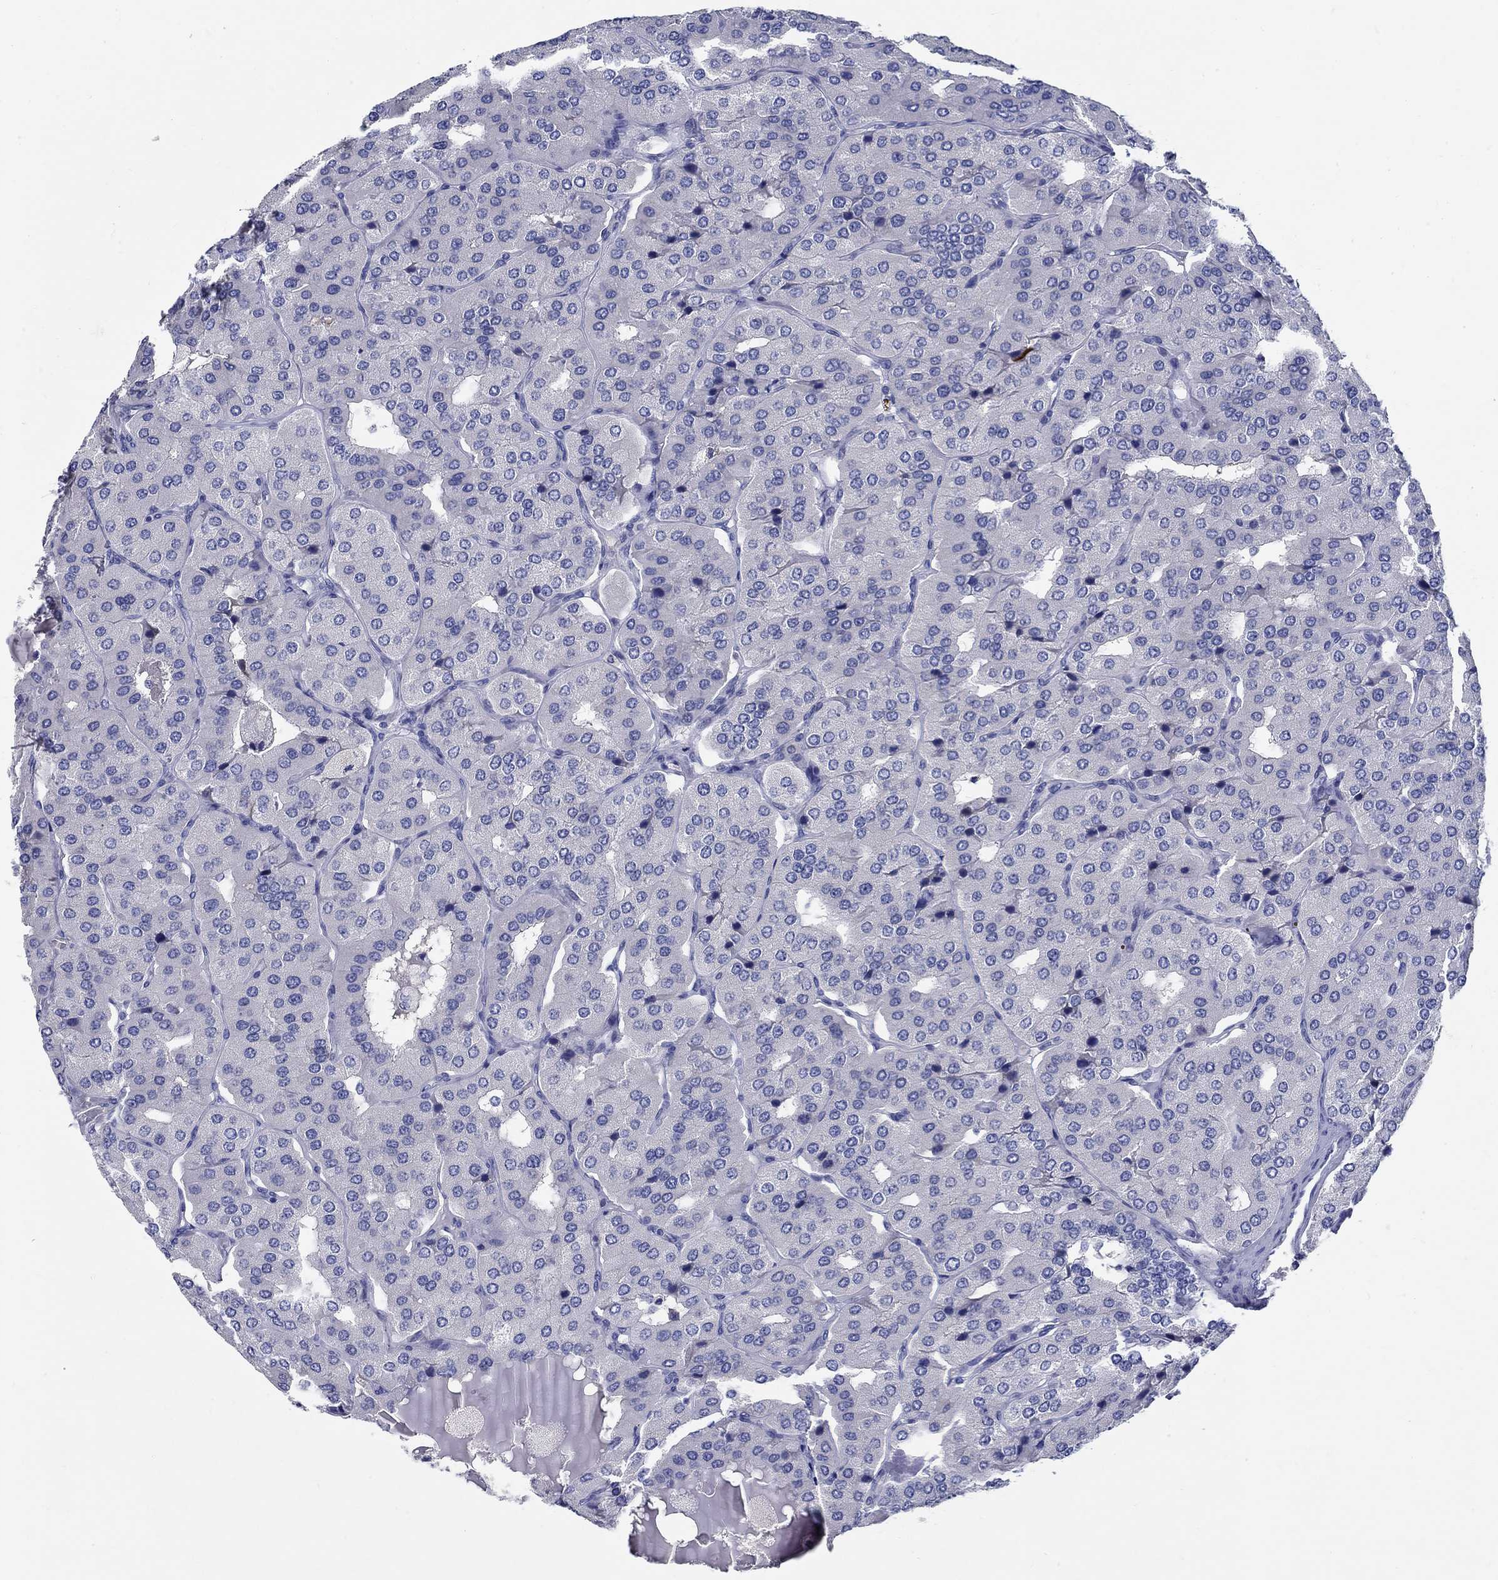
{"staining": {"intensity": "negative", "quantity": "none", "location": "none"}, "tissue": "parathyroid gland", "cell_type": "Glandular cells", "image_type": "normal", "snomed": [{"axis": "morphology", "description": "Normal tissue, NOS"}, {"axis": "morphology", "description": "Adenoma, NOS"}, {"axis": "topography", "description": "Parathyroid gland"}], "caption": "Immunohistochemical staining of normal parathyroid gland demonstrates no significant expression in glandular cells. (Brightfield microscopy of DAB IHC at high magnification).", "gene": "CRYGA", "patient": {"sex": "female", "age": 86}}